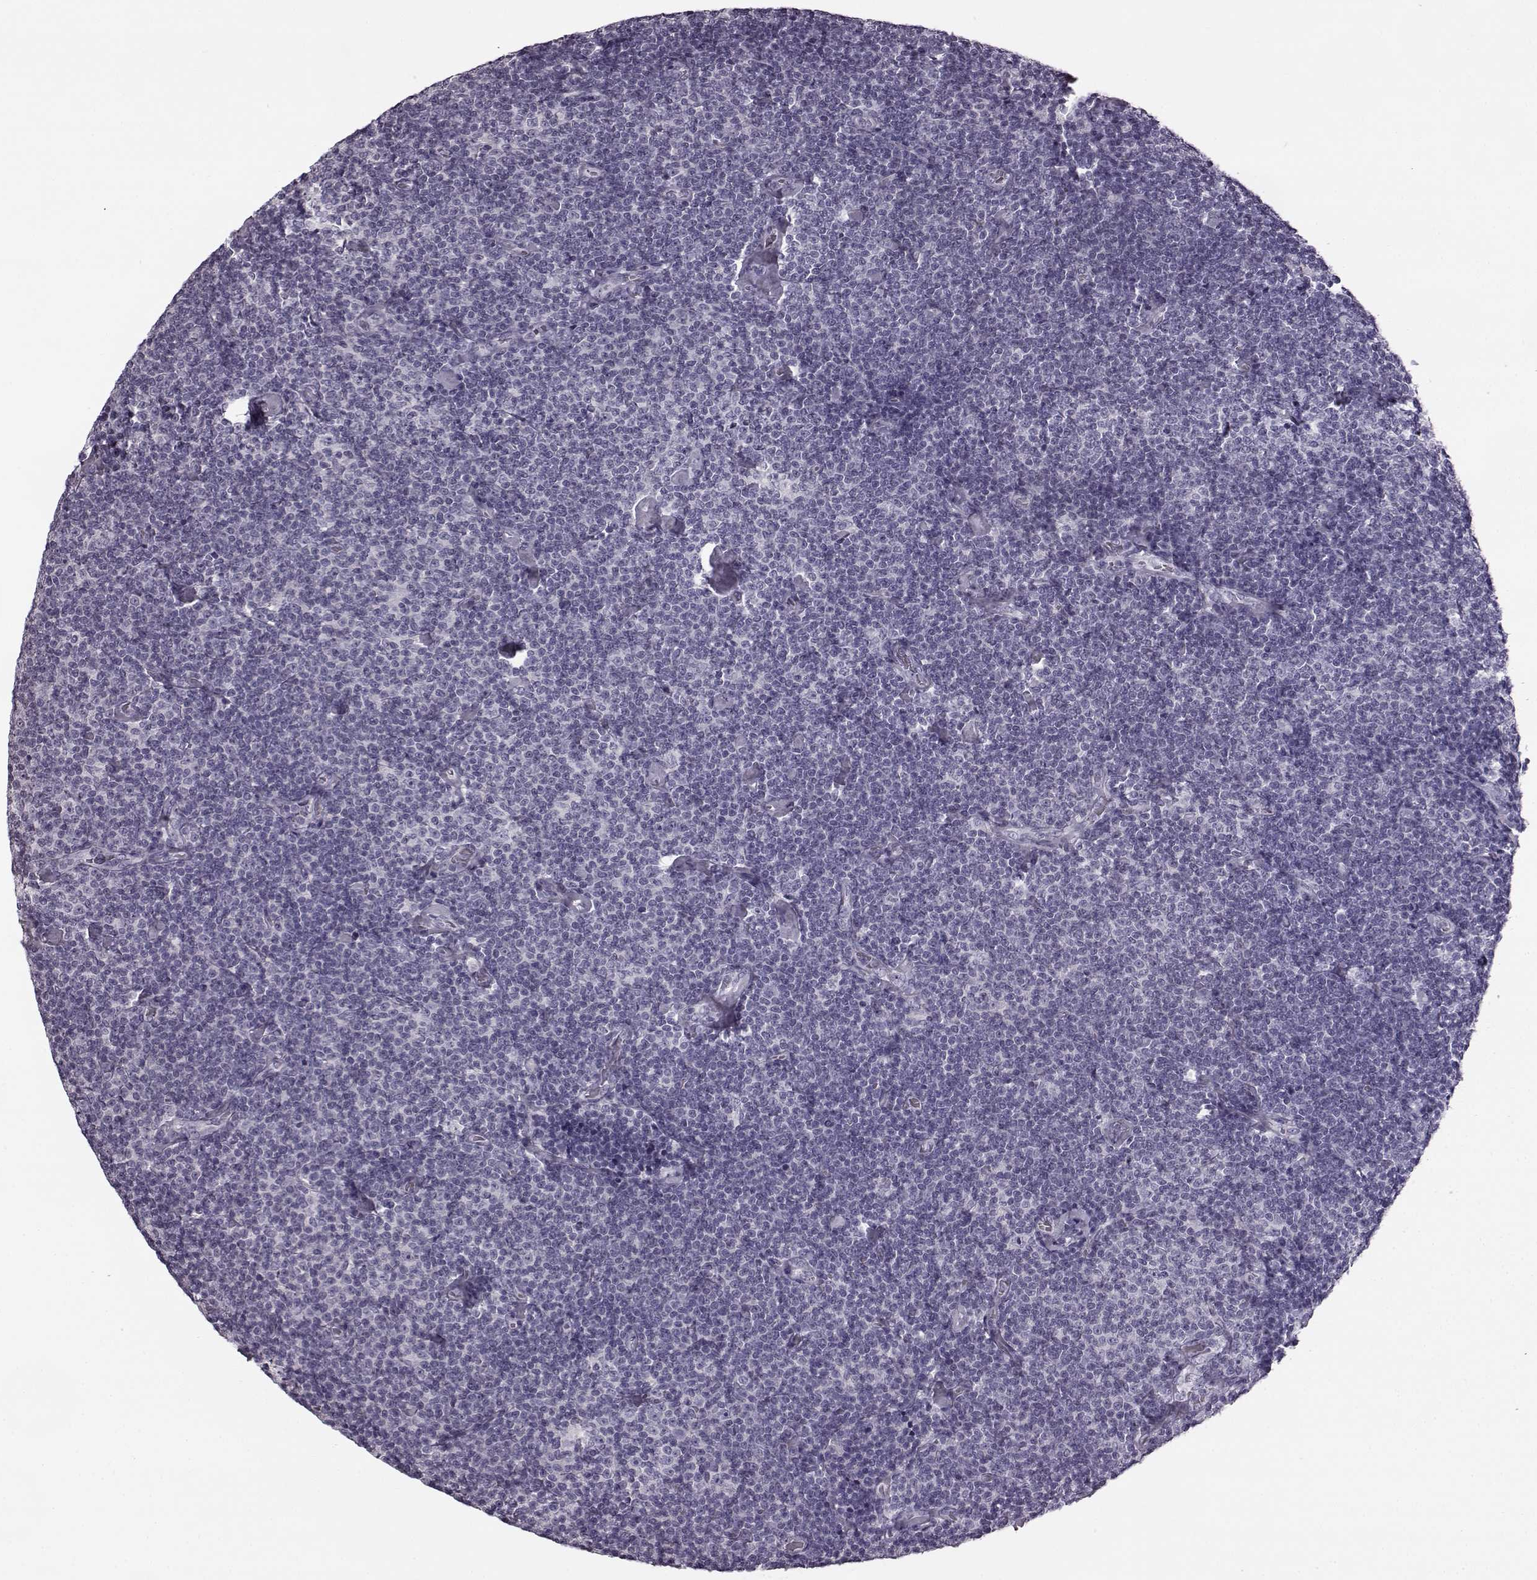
{"staining": {"intensity": "negative", "quantity": "none", "location": "none"}, "tissue": "lymphoma", "cell_type": "Tumor cells", "image_type": "cancer", "snomed": [{"axis": "morphology", "description": "Malignant lymphoma, non-Hodgkin's type, Low grade"}, {"axis": "topography", "description": "Lymph node"}], "caption": "Human lymphoma stained for a protein using immunohistochemistry shows no expression in tumor cells.", "gene": "ODAD4", "patient": {"sex": "male", "age": 81}}